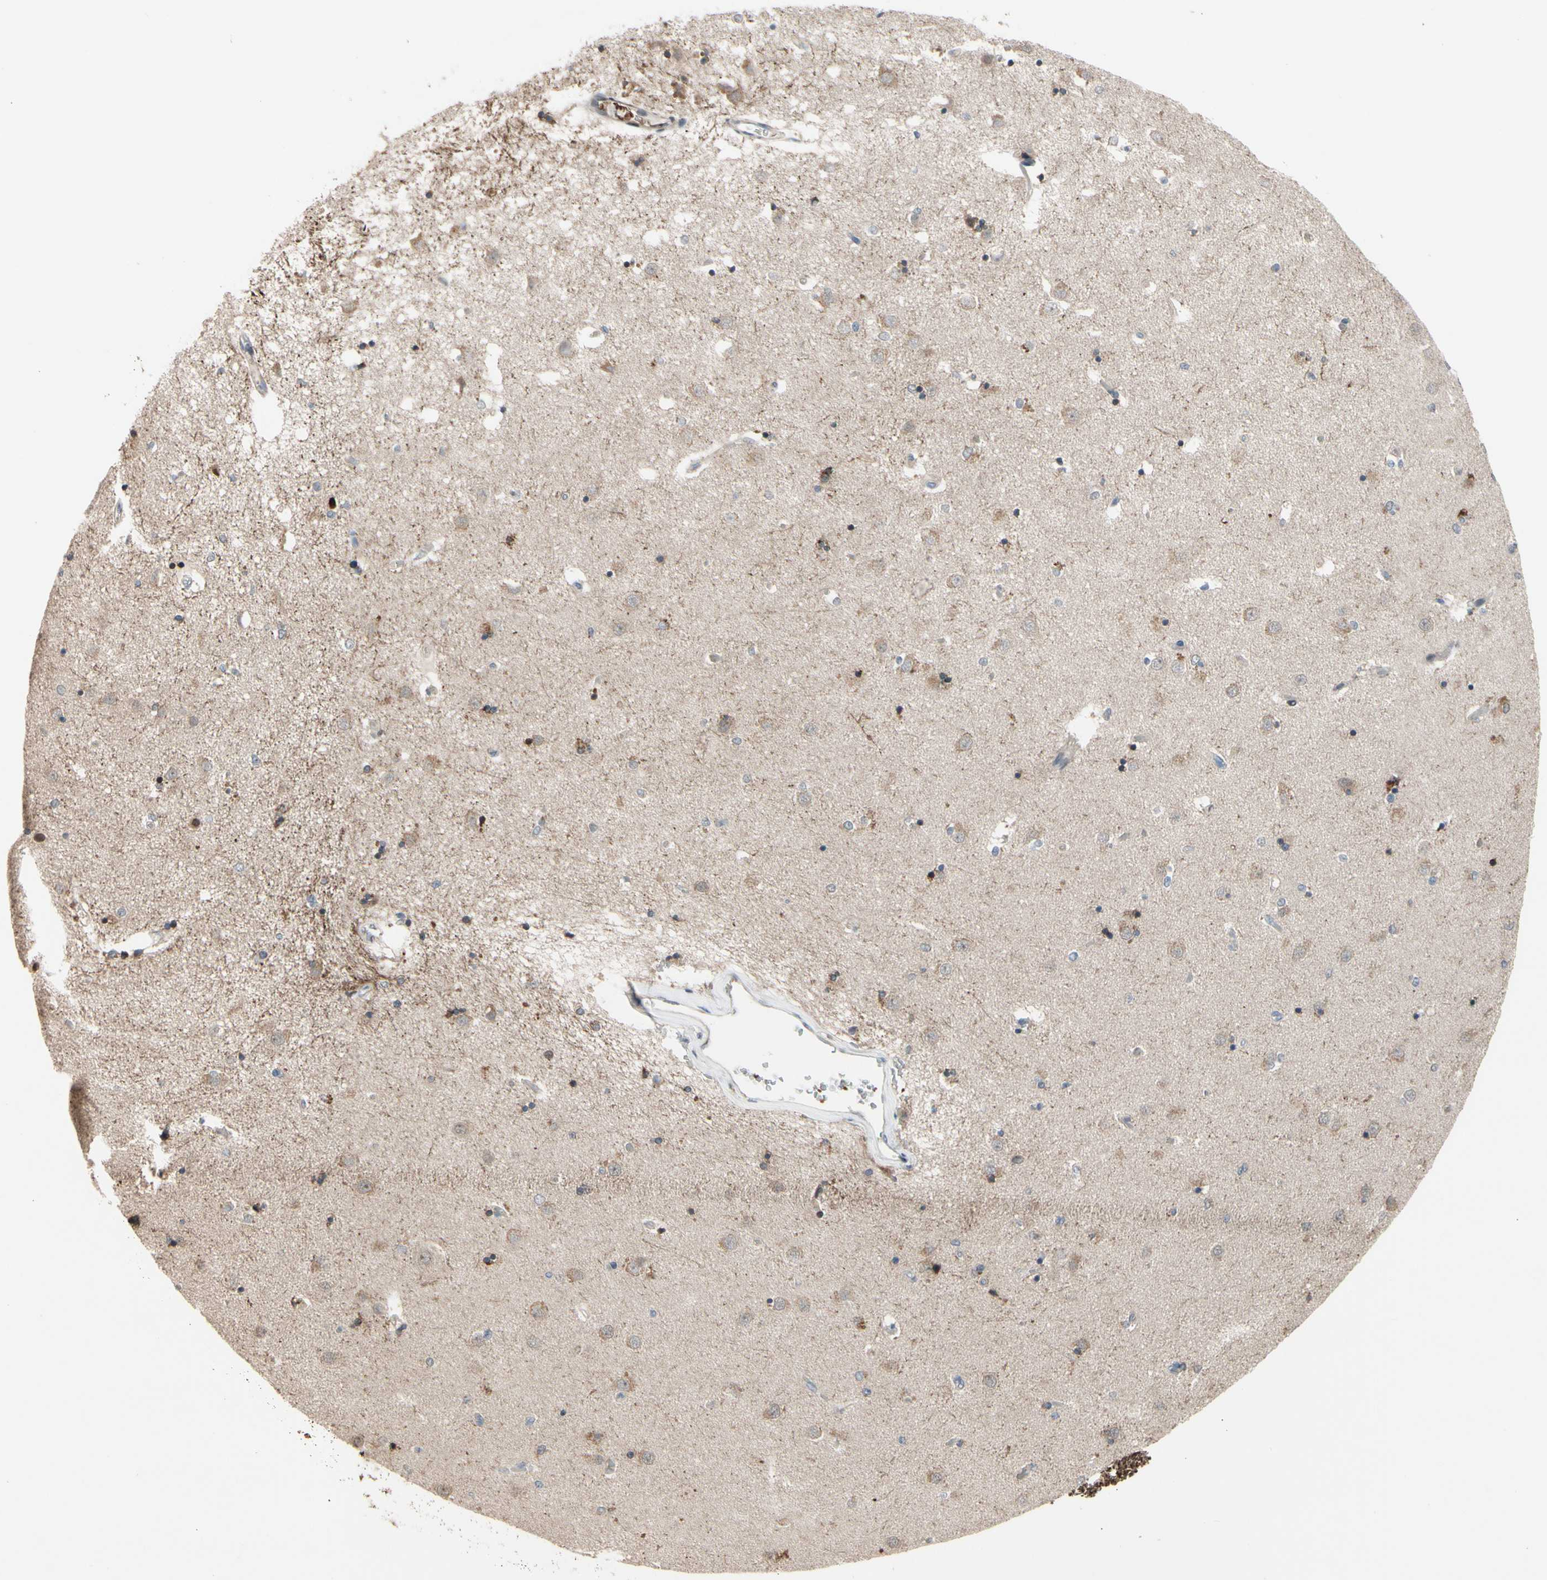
{"staining": {"intensity": "moderate", "quantity": "<25%", "location": "cytoplasmic/membranous"}, "tissue": "caudate", "cell_type": "Glial cells", "image_type": "normal", "snomed": [{"axis": "morphology", "description": "Normal tissue, NOS"}, {"axis": "topography", "description": "Lateral ventricle wall"}], "caption": "A high-resolution histopathology image shows immunohistochemistry (IHC) staining of normal caudate, which exhibits moderate cytoplasmic/membranous staining in about <25% of glial cells. The staining was performed using DAB (3,3'-diaminobenzidine), with brown indicating positive protein expression. Nuclei are stained blue with hematoxylin.", "gene": "SNX29", "patient": {"sex": "female", "age": 54}}